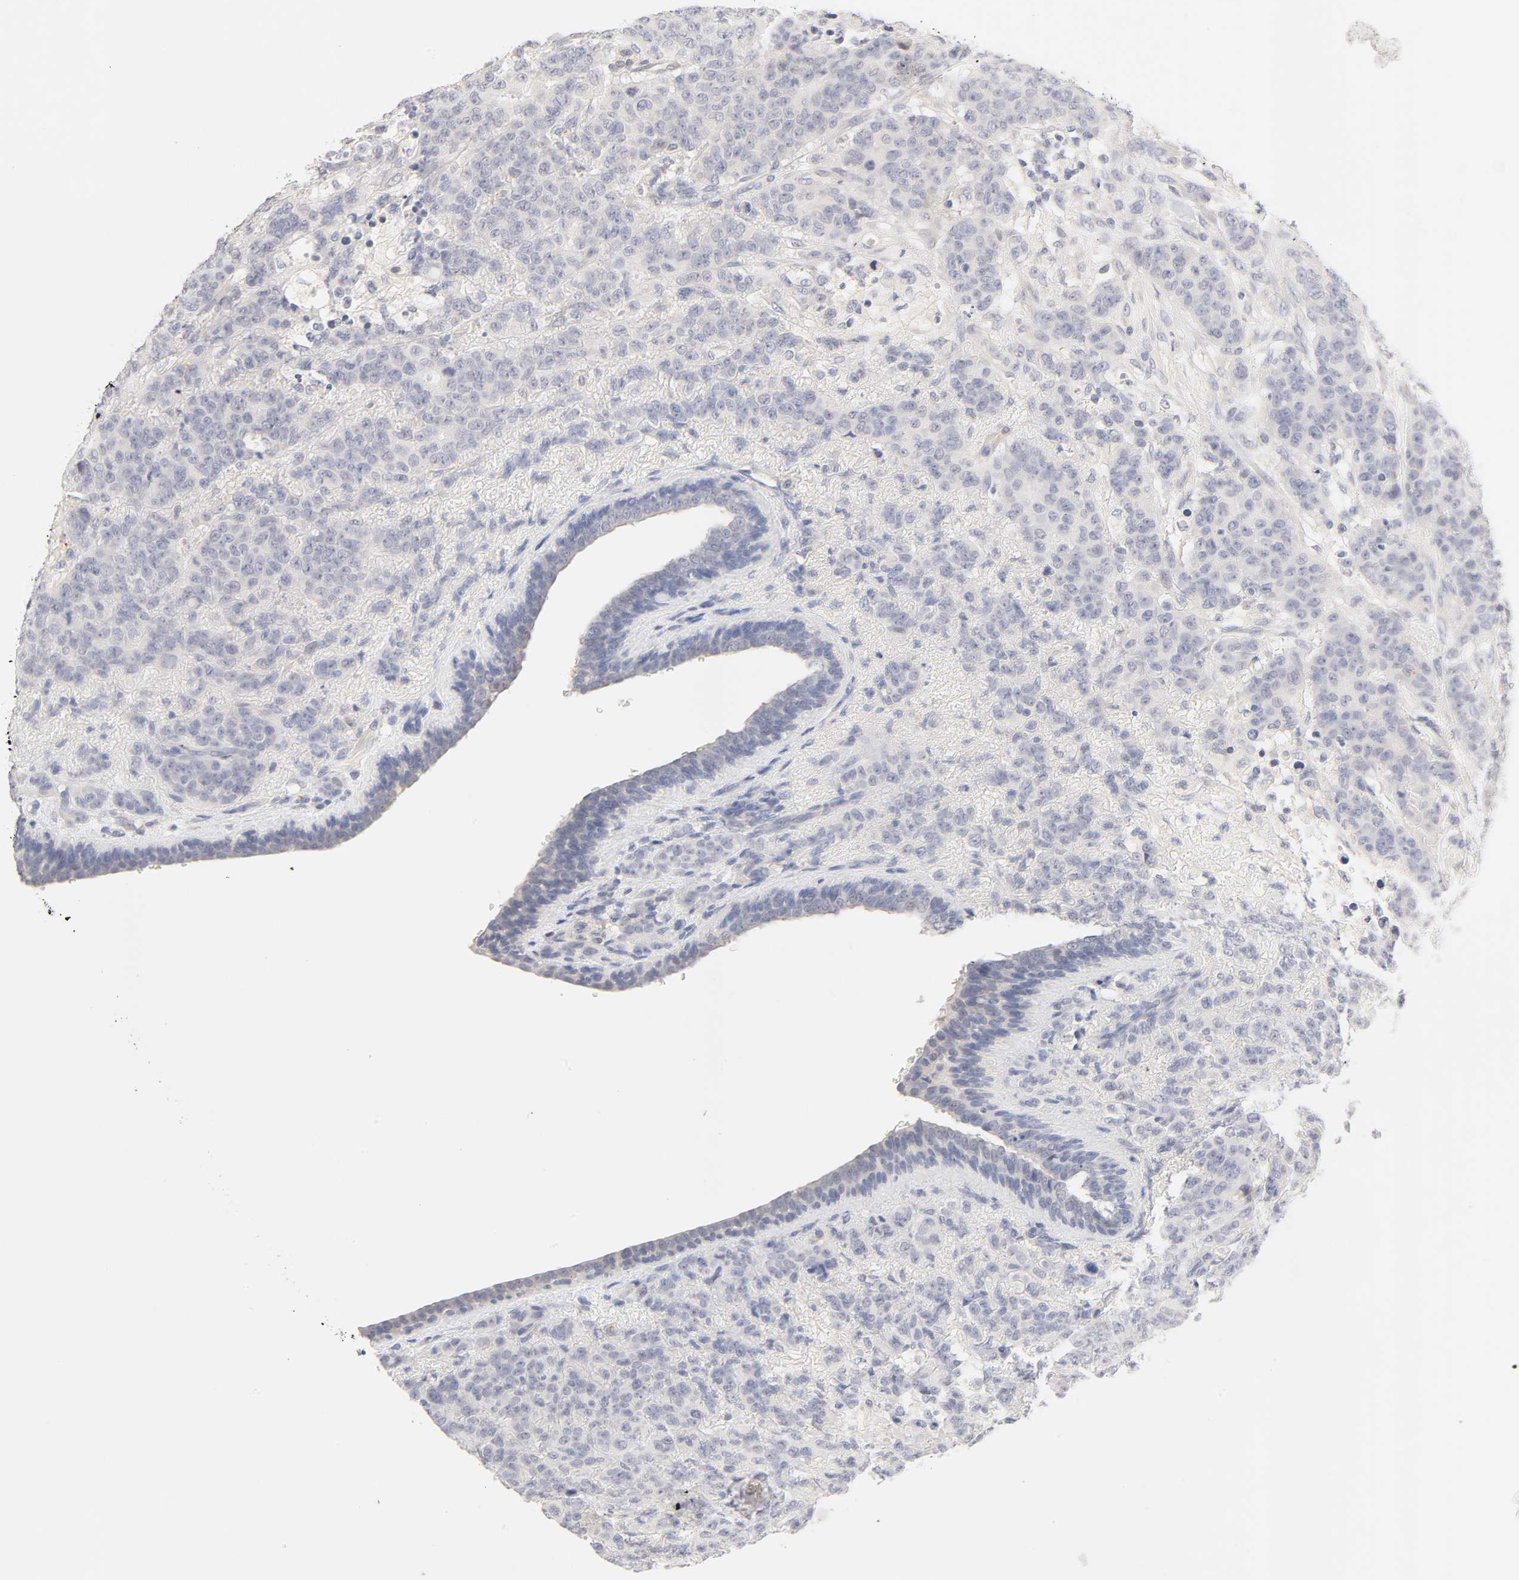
{"staining": {"intensity": "negative", "quantity": "none", "location": "none"}, "tissue": "breast cancer", "cell_type": "Tumor cells", "image_type": "cancer", "snomed": [{"axis": "morphology", "description": "Duct carcinoma"}, {"axis": "topography", "description": "Breast"}], "caption": "IHC photomicrograph of breast cancer (intraductal carcinoma) stained for a protein (brown), which displays no staining in tumor cells.", "gene": "CYP4B1", "patient": {"sex": "female", "age": 40}}